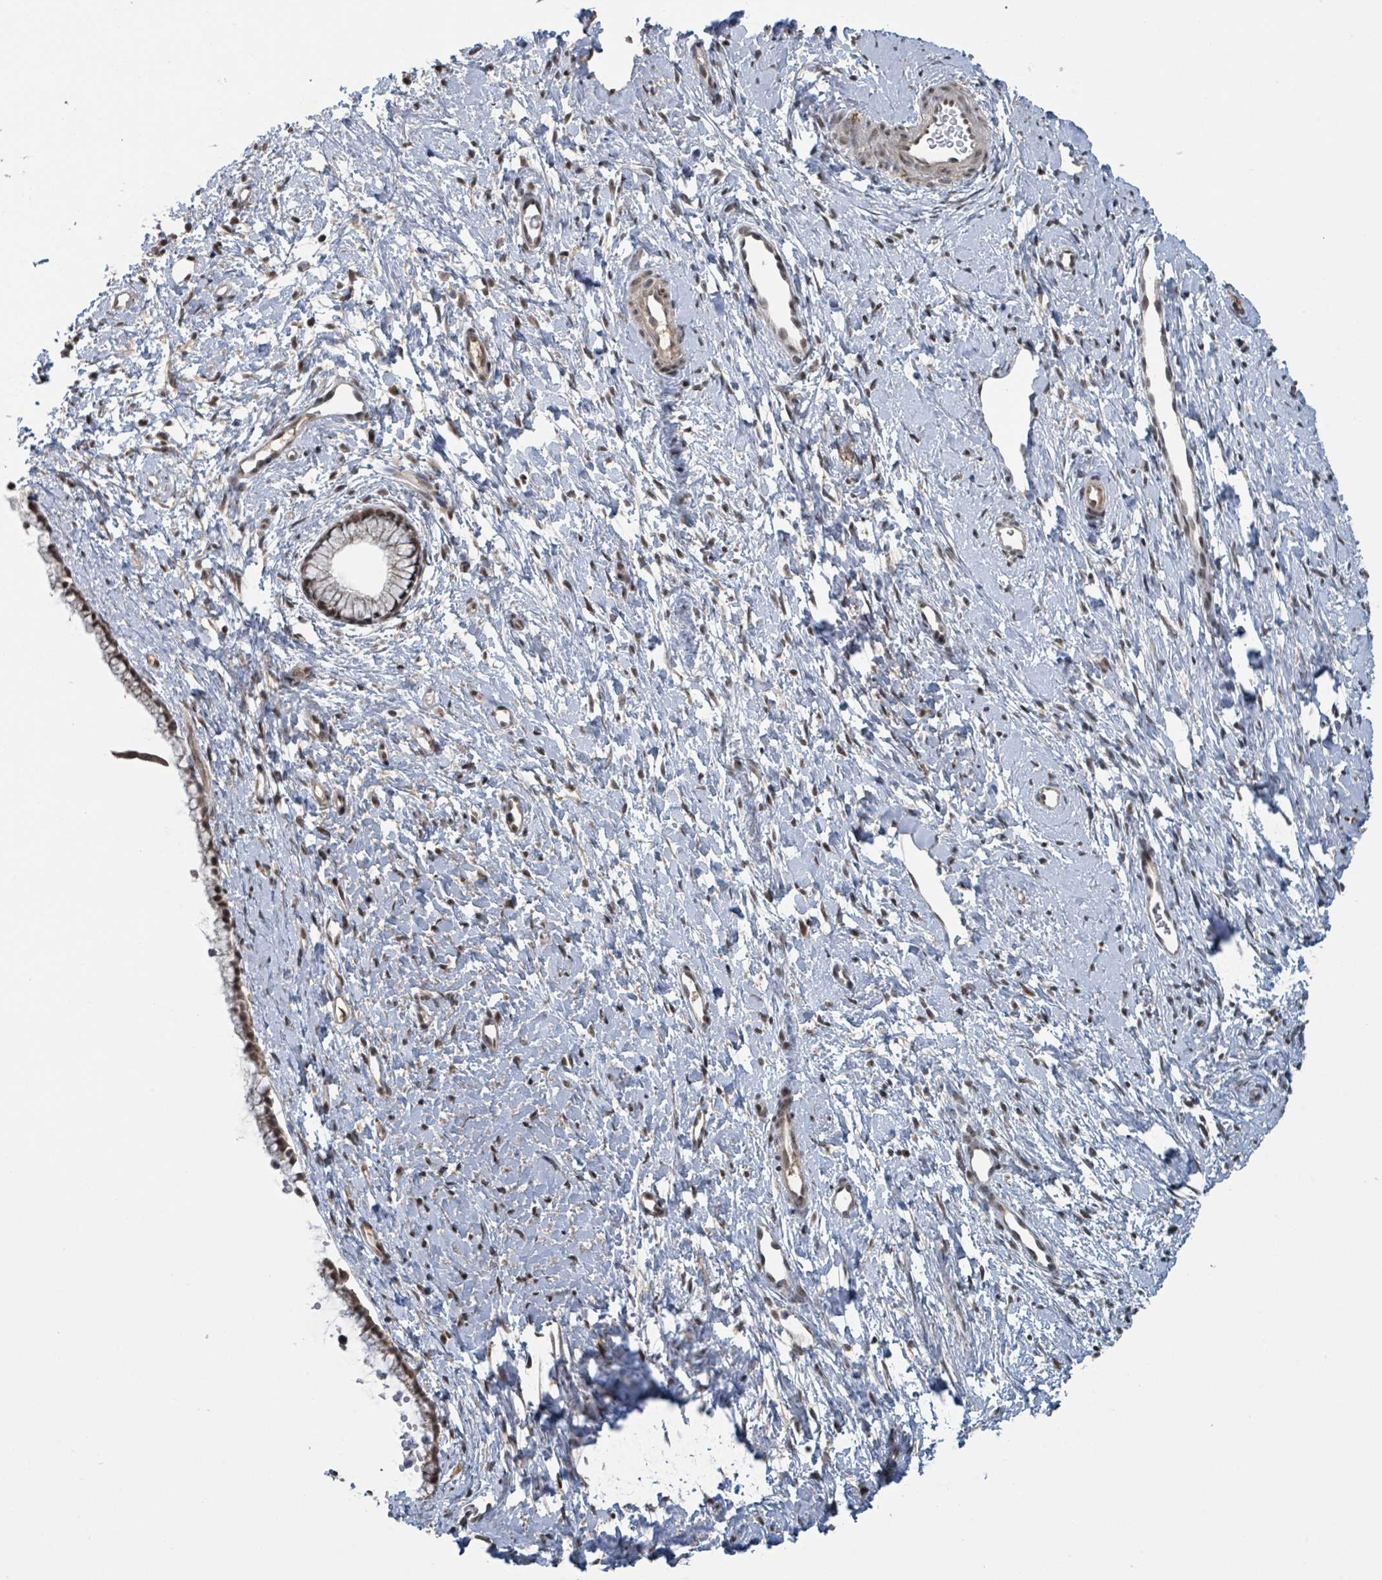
{"staining": {"intensity": "strong", "quantity": ">75%", "location": "cytoplasmic/membranous,nuclear"}, "tissue": "cervix", "cell_type": "Glandular cells", "image_type": "normal", "snomed": [{"axis": "morphology", "description": "Normal tissue, NOS"}, {"axis": "topography", "description": "Cervix"}], "caption": "A brown stain labels strong cytoplasmic/membranous,nuclear staining of a protein in glandular cells of unremarkable human cervix. (IHC, brightfield microscopy, high magnification).", "gene": "ZBTB14", "patient": {"sex": "female", "age": 57}}